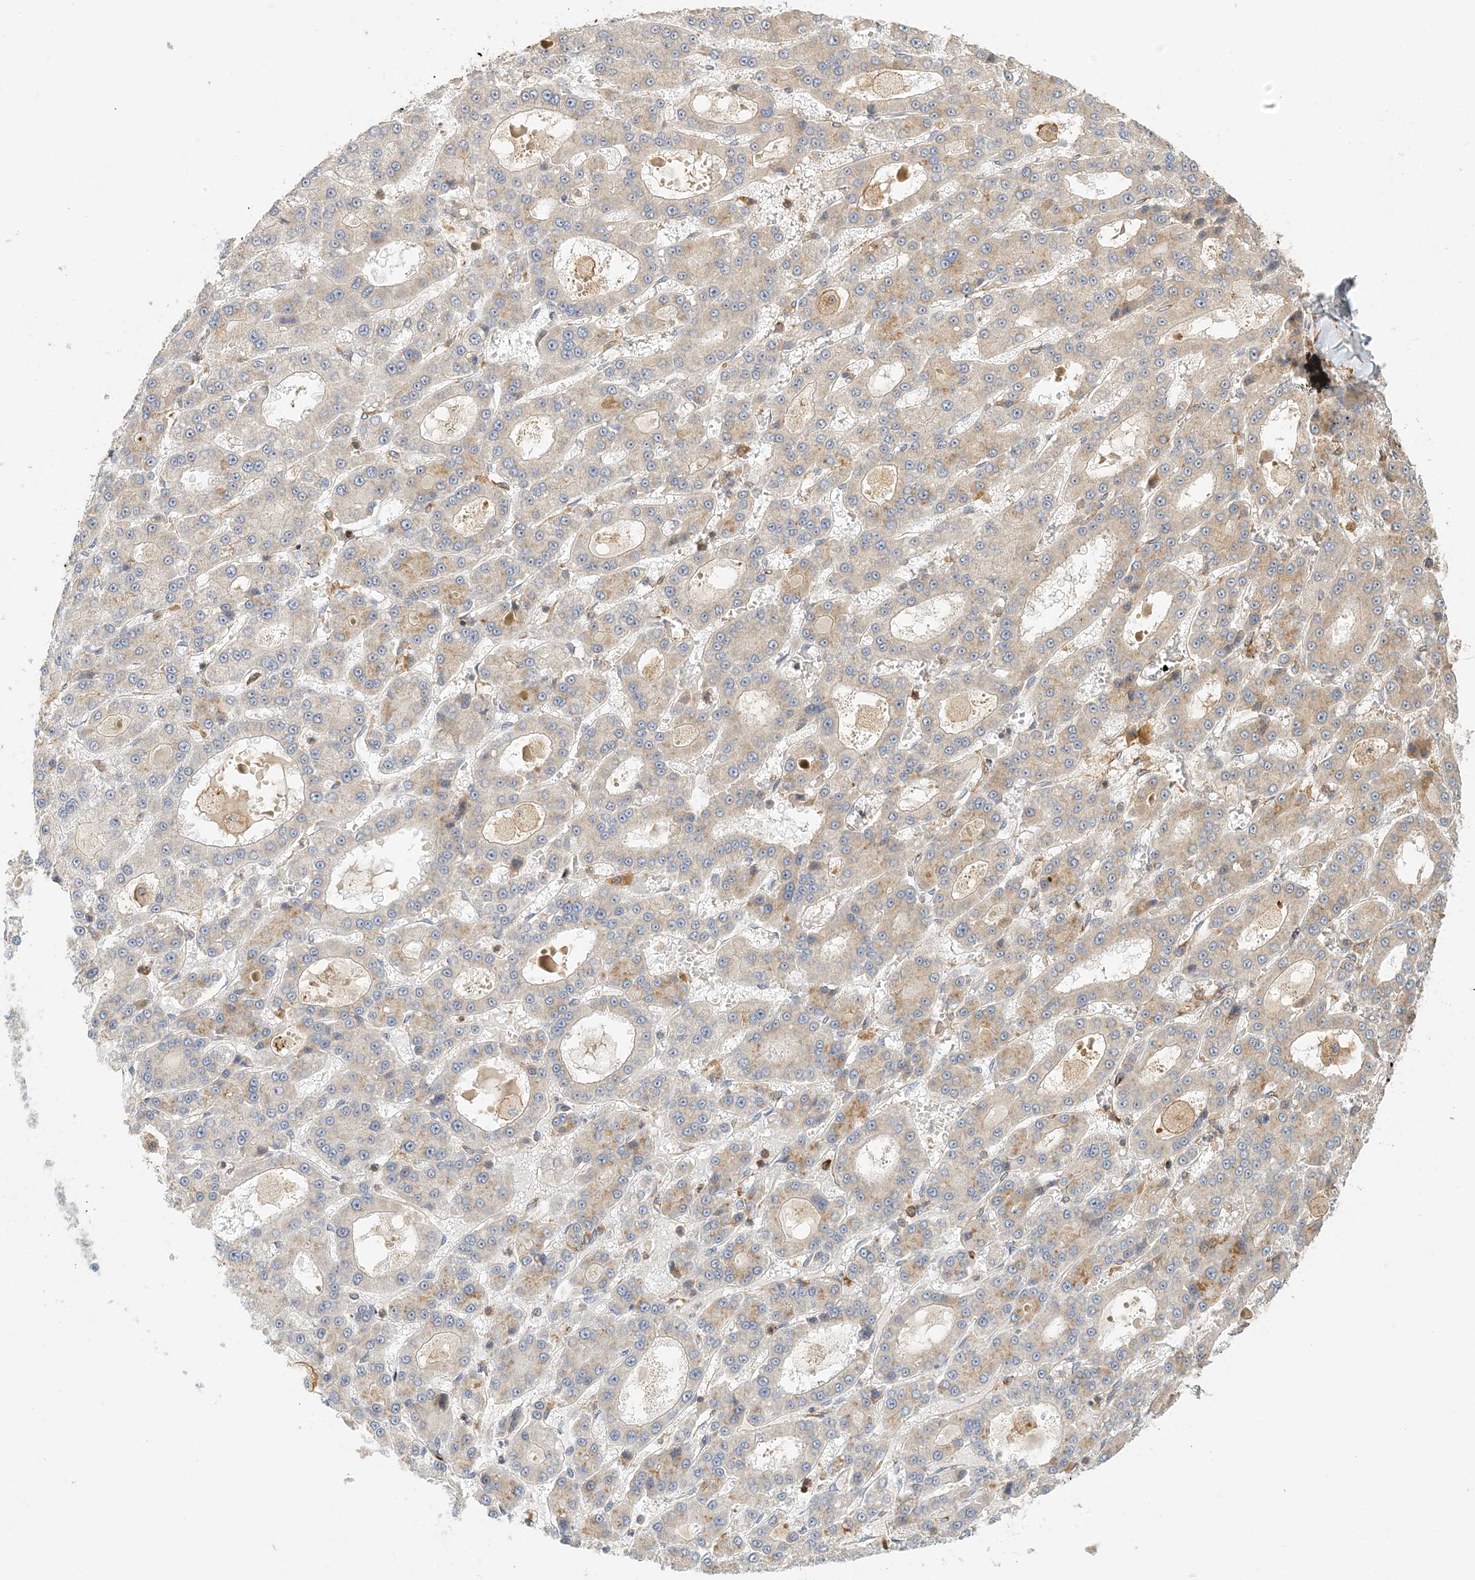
{"staining": {"intensity": "weak", "quantity": "<25%", "location": "cytoplasmic/membranous"}, "tissue": "liver cancer", "cell_type": "Tumor cells", "image_type": "cancer", "snomed": [{"axis": "morphology", "description": "Carcinoma, Hepatocellular, NOS"}, {"axis": "topography", "description": "Liver"}], "caption": "A micrograph of human hepatocellular carcinoma (liver) is negative for staining in tumor cells.", "gene": "COLEC11", "patient": {"sex": "male", "age": 70}}